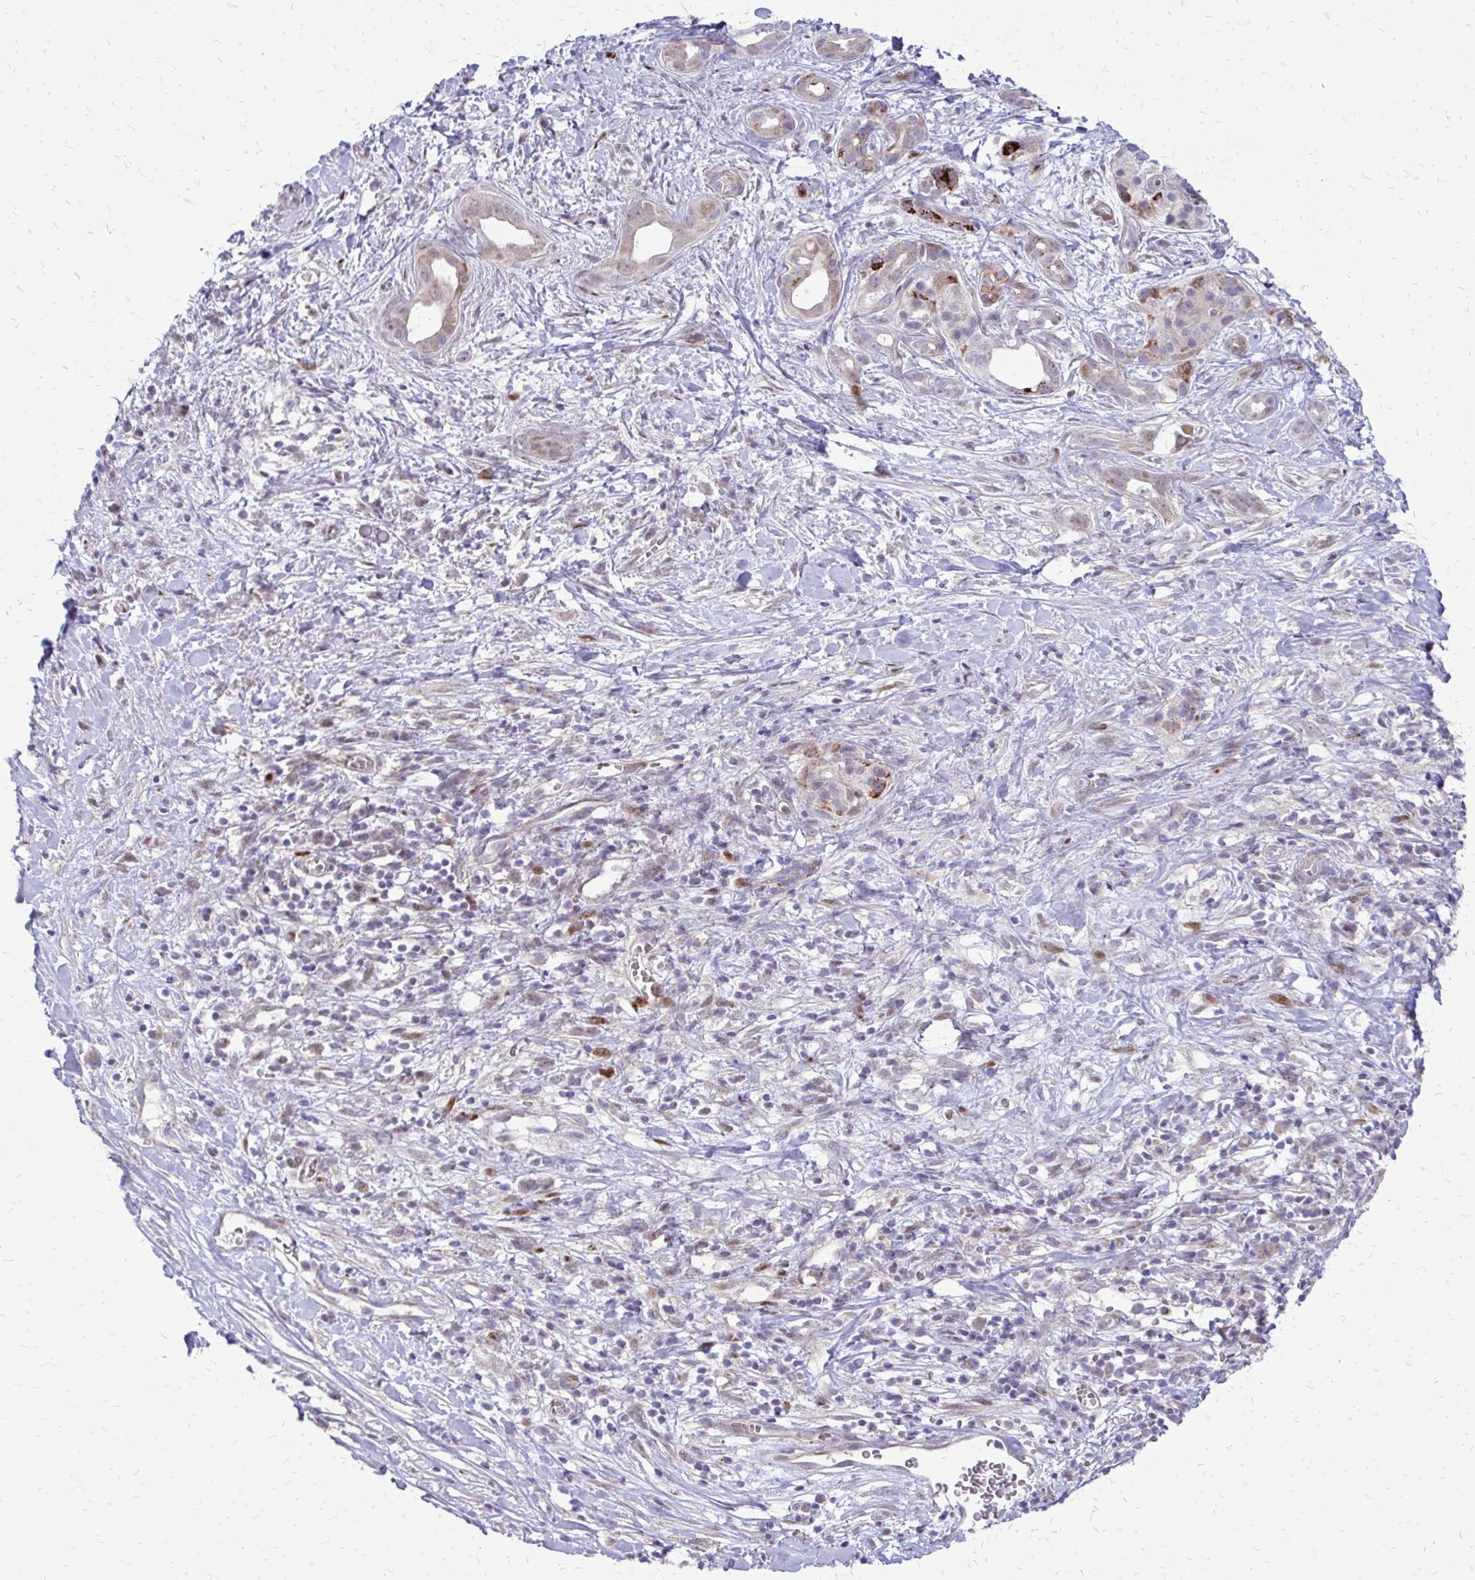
{"staining": {"intensity": "weak", "quantity": "<25%", "location": "cytoplasmic/membranous"}, "tissue": "pancreatic cancer", "cell_type": "Tumor cells", "image_type": "cancer", "snomed": [{"axis": "morphology", "description": "Adenocarcinoma, NOS"}, {"axis": "topography", "description": "Pancreas"}], "caption": "DAB (3,3'-diaminobenzidine) immunohistochemical staining of adenocarcinoma (pancreatic) demonstrates no significant positivity in tumor cells. The staining was performed using DAB to visualize the protein expression in brown, while the nuclei were stained in blue with hematoxylin (Magnification: 20x).", "gene": "PPDPFL", "patient": {"sex": "male", "age": 61}}